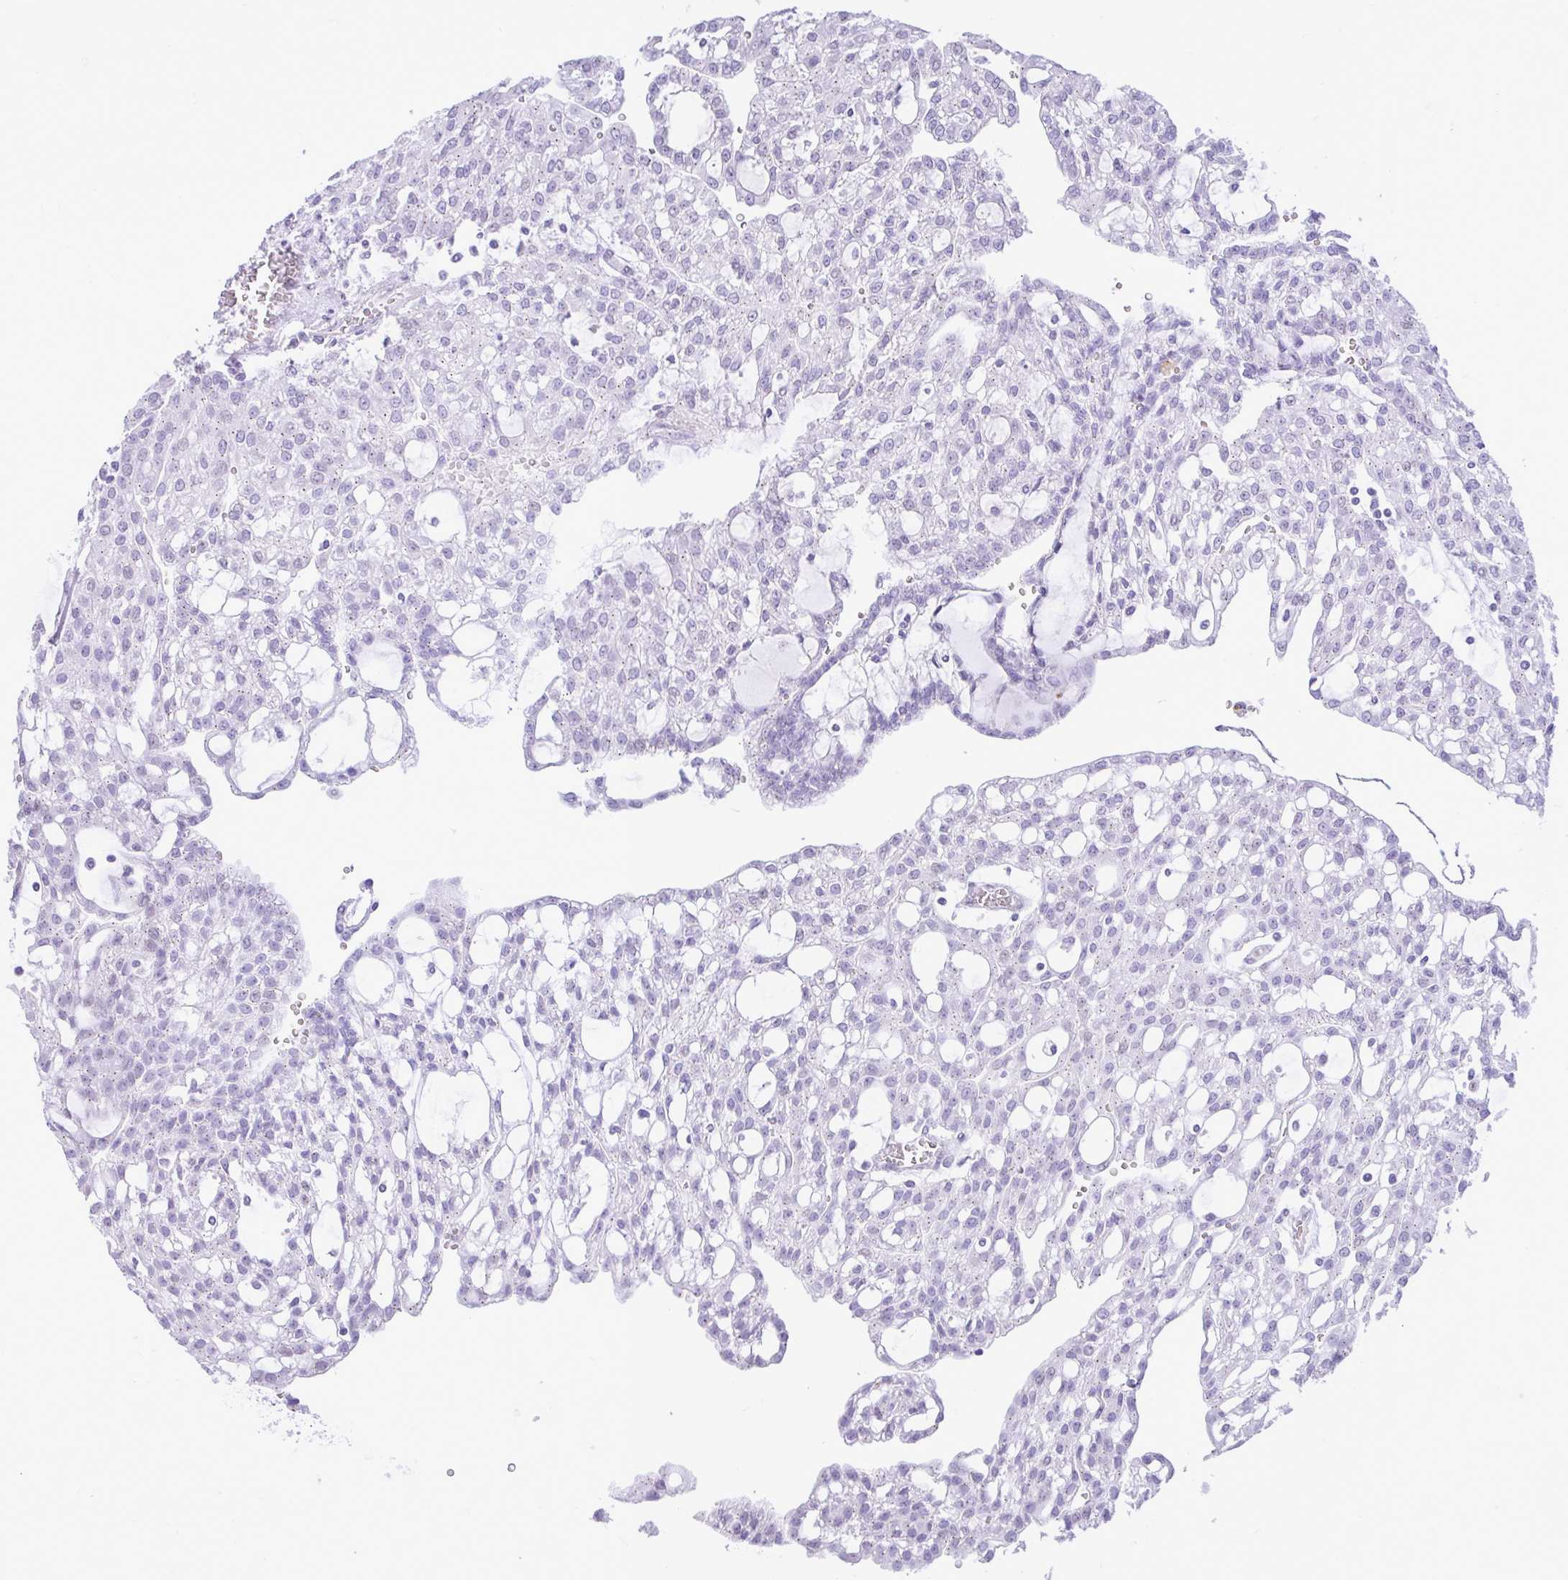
{"staining": {"intensity": "negative", "quantity": "none", "location": "none"}, "tissue": "renal cancer", "cell_type": "Tumor cells", "image_type": "cancer", "snomed": [{"axis": "morphology", "description": "Adenocarcinoma, NOS"}, {"axis": "topography", "description": "Kidney"}], "caption": "This micrograph is of adenocarcinoma (renal) stained with immunohistochemistry to label a protein in brown with the nuclei are counter-stained blue. There is no expression in tumor cells.", "gene": "REEP1", "patient": {"sex": "male", "age": 63}}